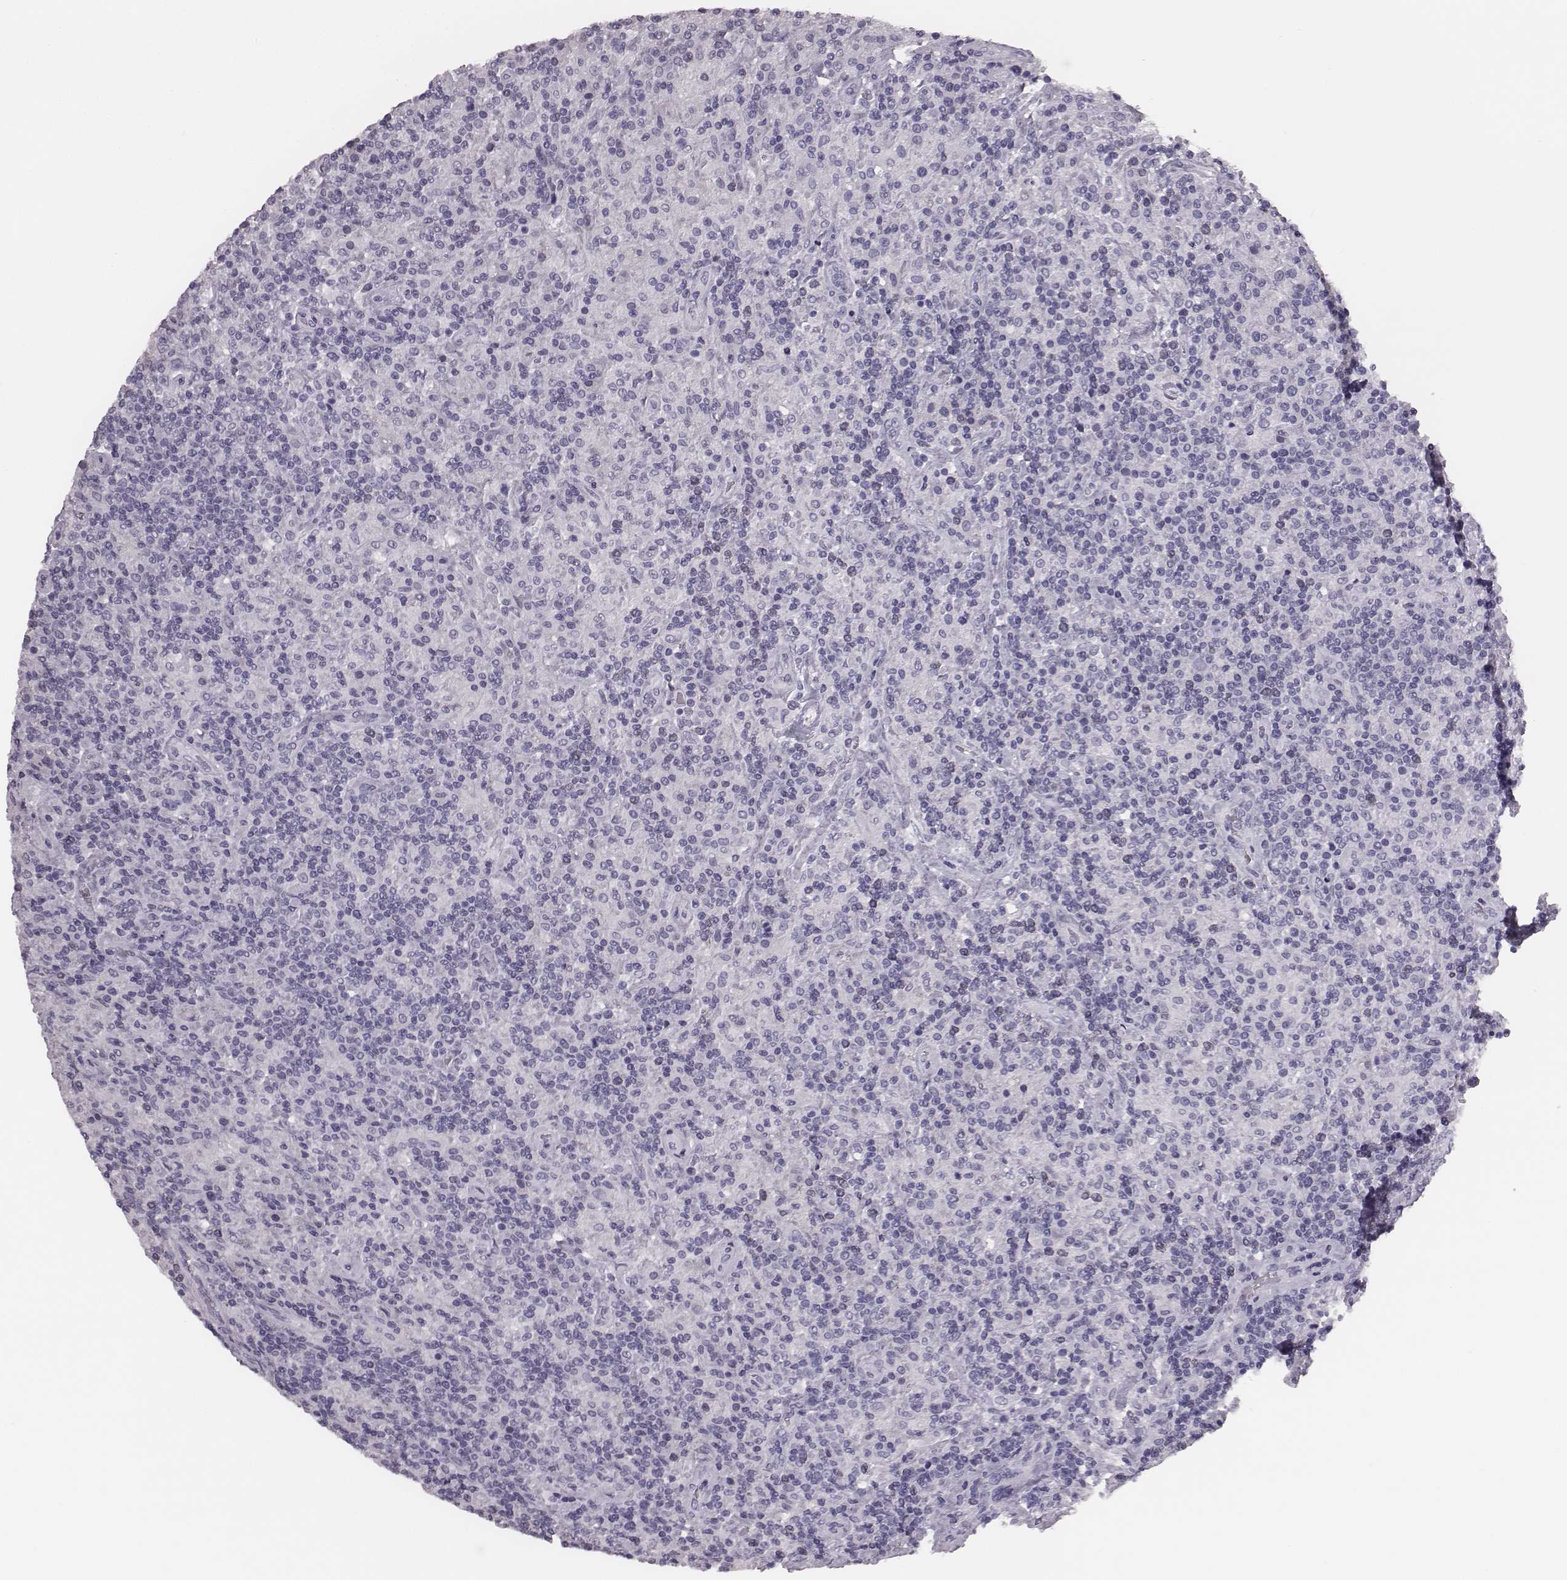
{"staining": {"intensity": "negative", "quantity": "none", "location": "none"}, "tissue": "lymphoma", "cell_type": "Tumor cells", "image_type": "cancer", "snomed": [{"axis": "morphology", "description": "Hodgkin's disease, NOS"}, {"axis": "topography", "description": "Lymph node"}], "caption": "Tumor cells are negative for protein expression in human lymphoma.", "gene": "CSH1", "patient": {"sex": "male", "age": 70}}